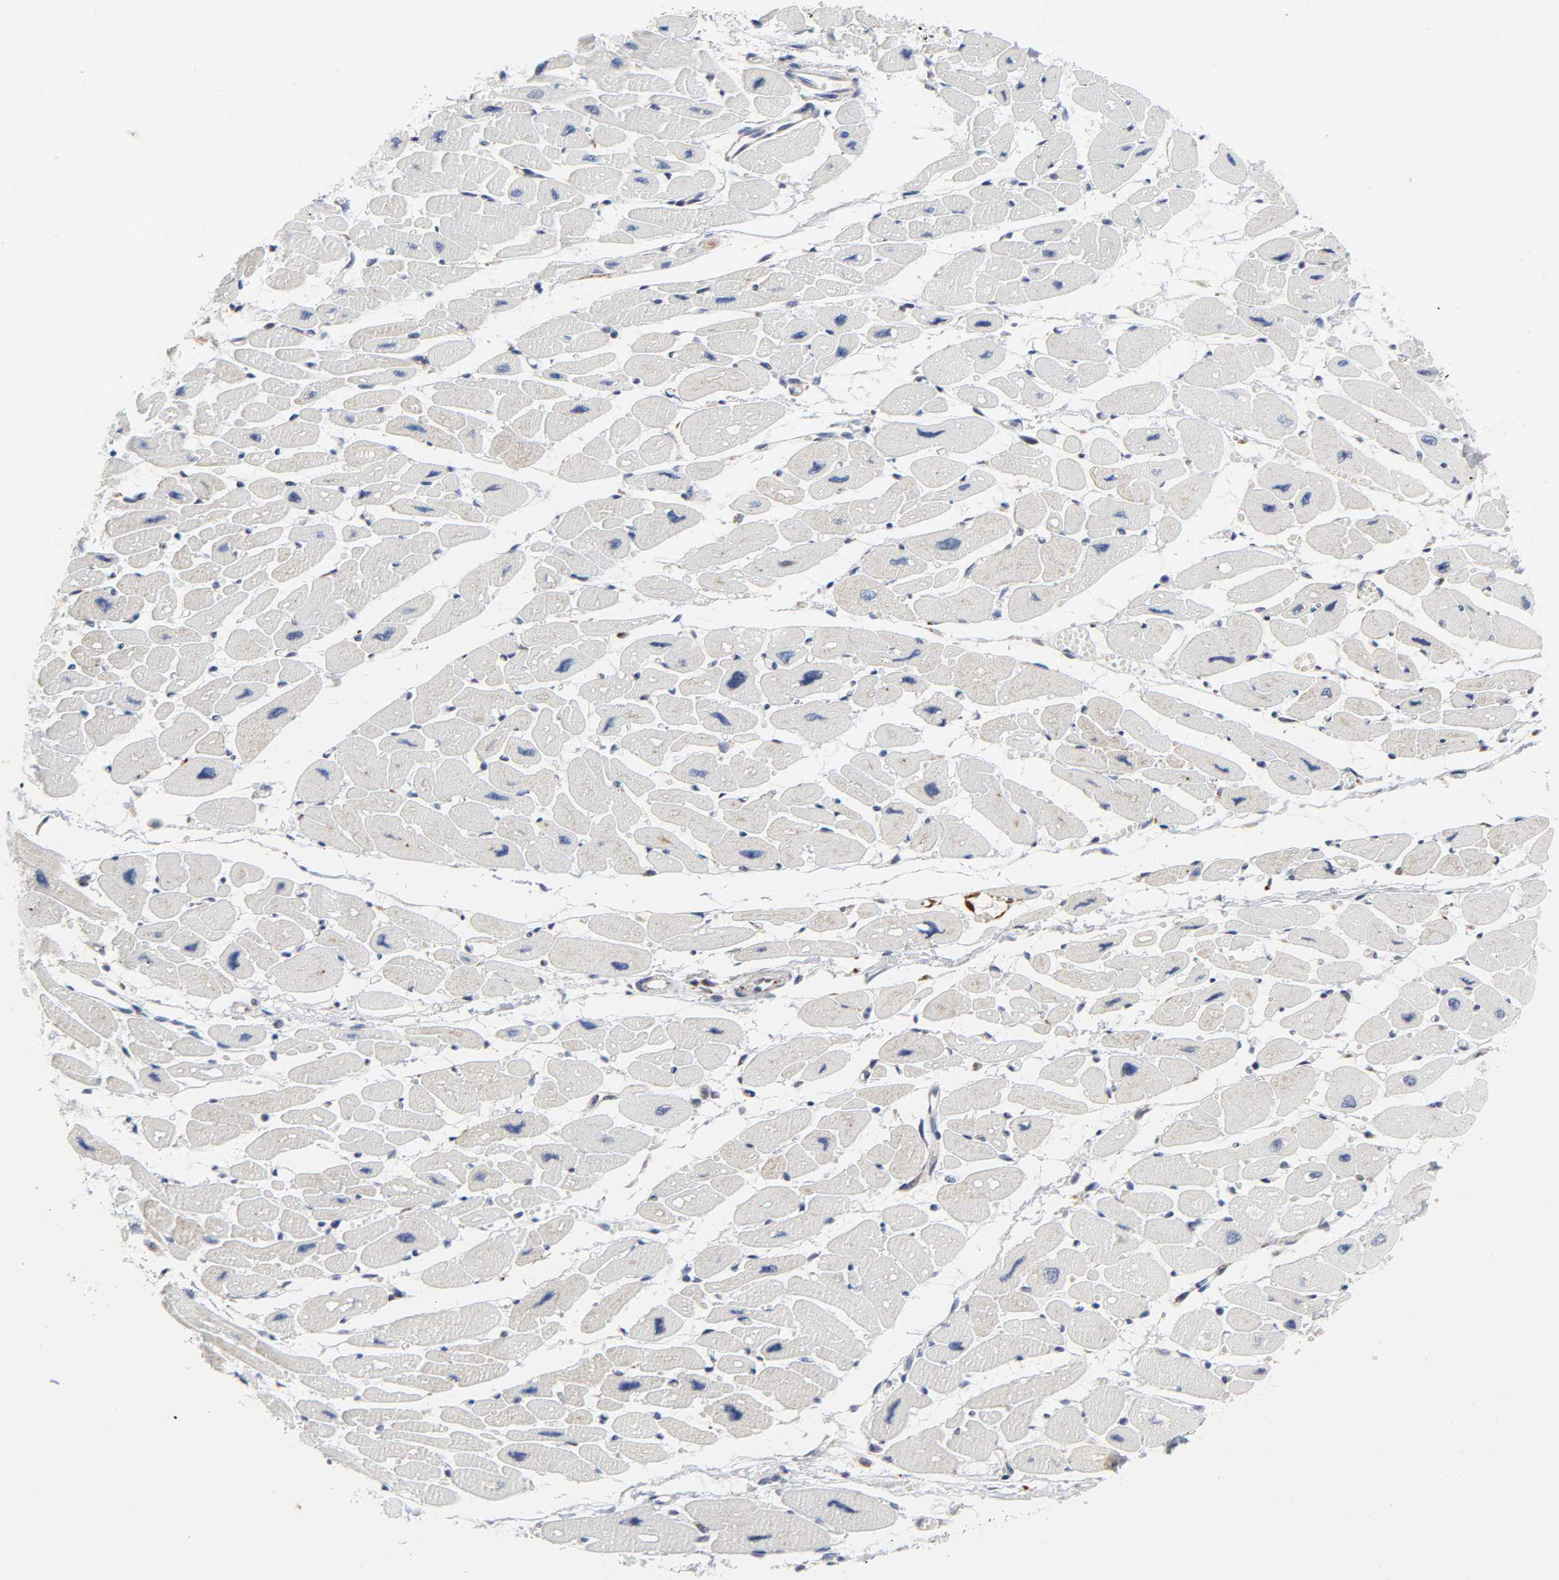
{"staining": {"intensity": "negative", "quantity": "none", "location": "none"}, "tissue": "heart muscle", "cell_type": "Cardiomyocytes", "image_type": "normal", "snomed": [{"axis": "morphology", "description": "Normal tissue, NOS"}, {"axis": "topography", "description": "Heart"}], "caption": "DAB (3,3'-diaminobenzidine) immunohistochemical staining of unremarkable heart muscle exhibits no significant positivity in cardiomyocytes.", "gene": "BAX", "patient": {"sex": "female", "age": 54}}